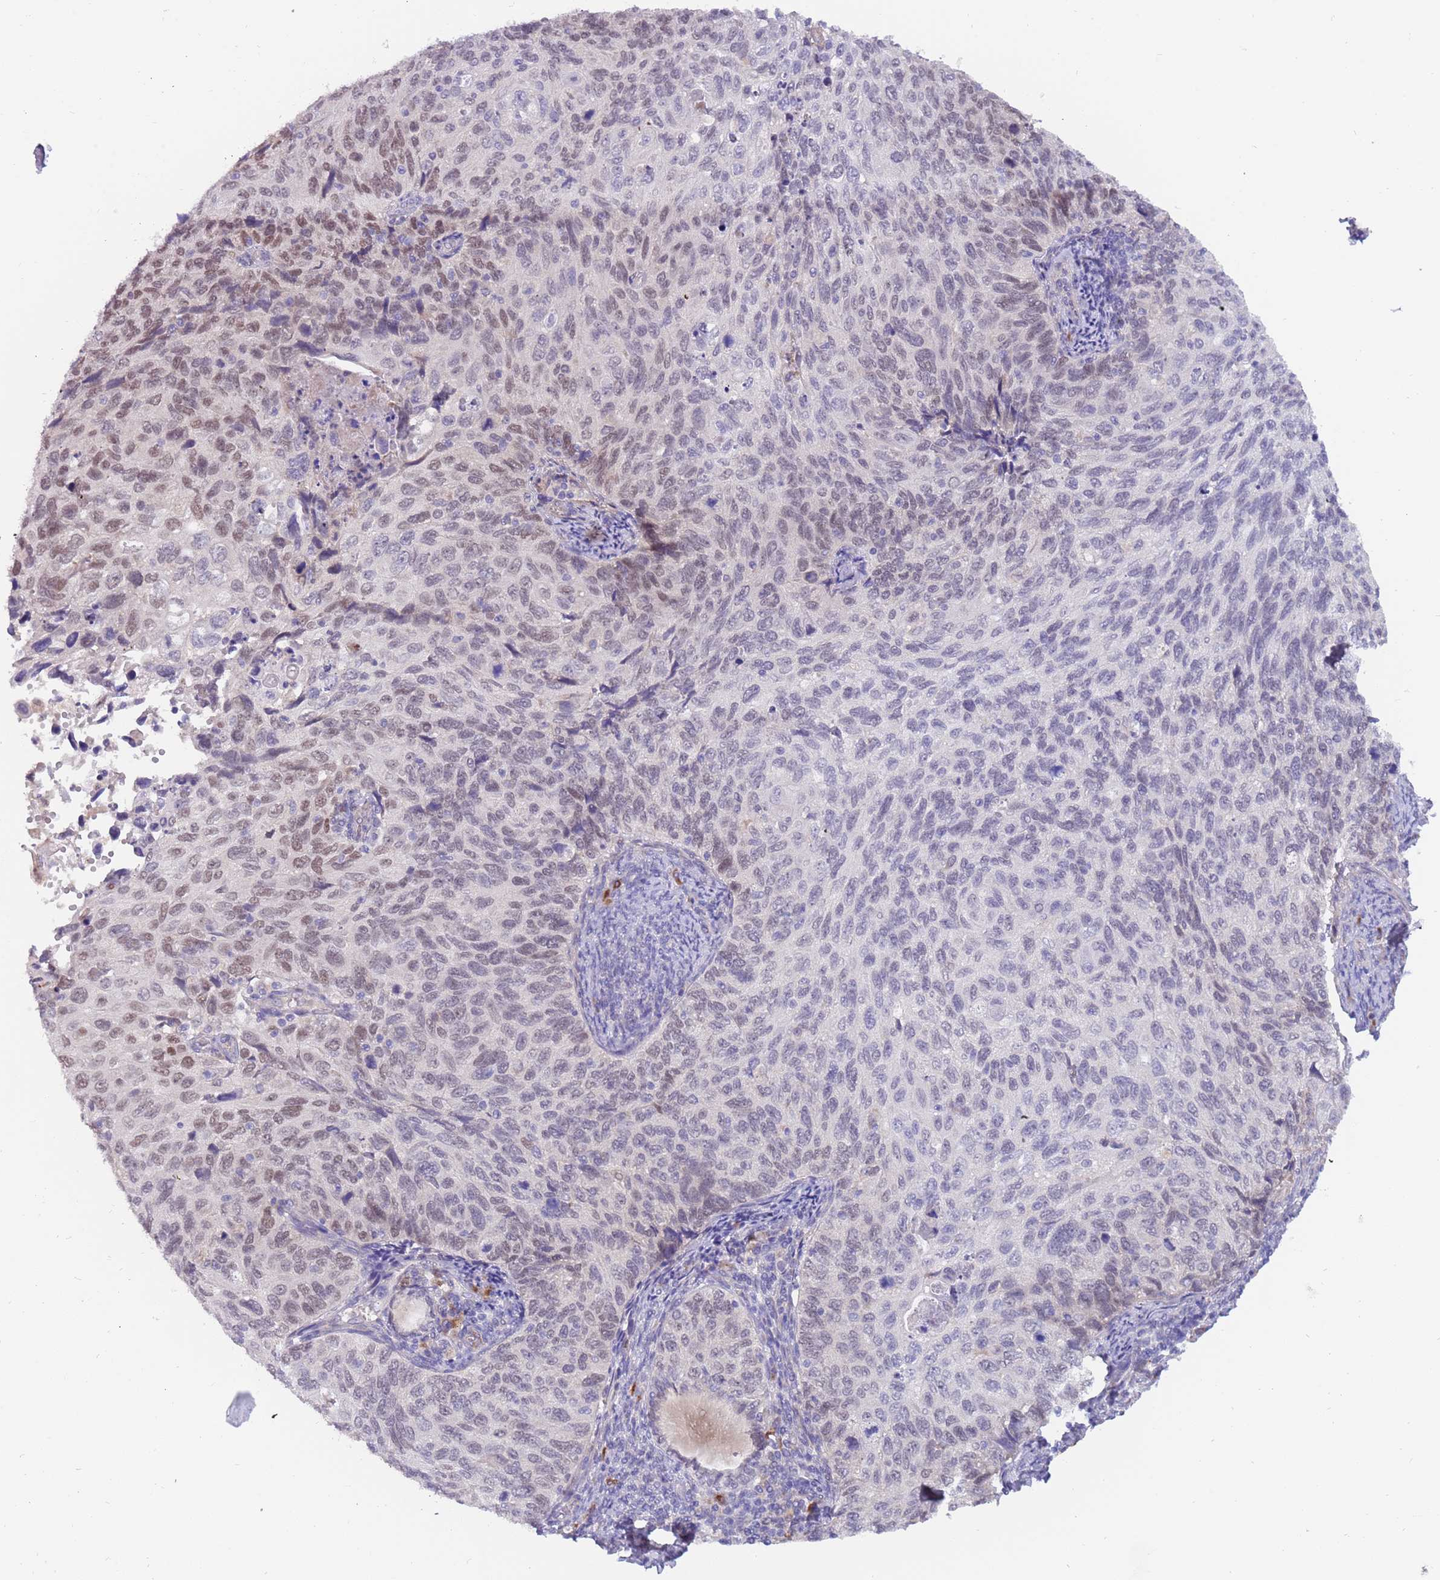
{"staining": {"intensity": "weak", "quantity": "<25%", "location": "nuclear"}, "tissue": "cervical cancer", "cell_type": "Tumor cells", "image_type": "cancer", "snomed": [{"axis": "morphology", "description": "Squamous cell carcinoma, NOS"}, {"axis": "topography", "description": "Cervix"}], "caption": "Immunohistochemical staining of human squamous cell carcinoma (cervical) demonstrates no significant expression in tumor cells.", "gene": "ZNF746", "patient": {"sex": "female", "age": 70}}